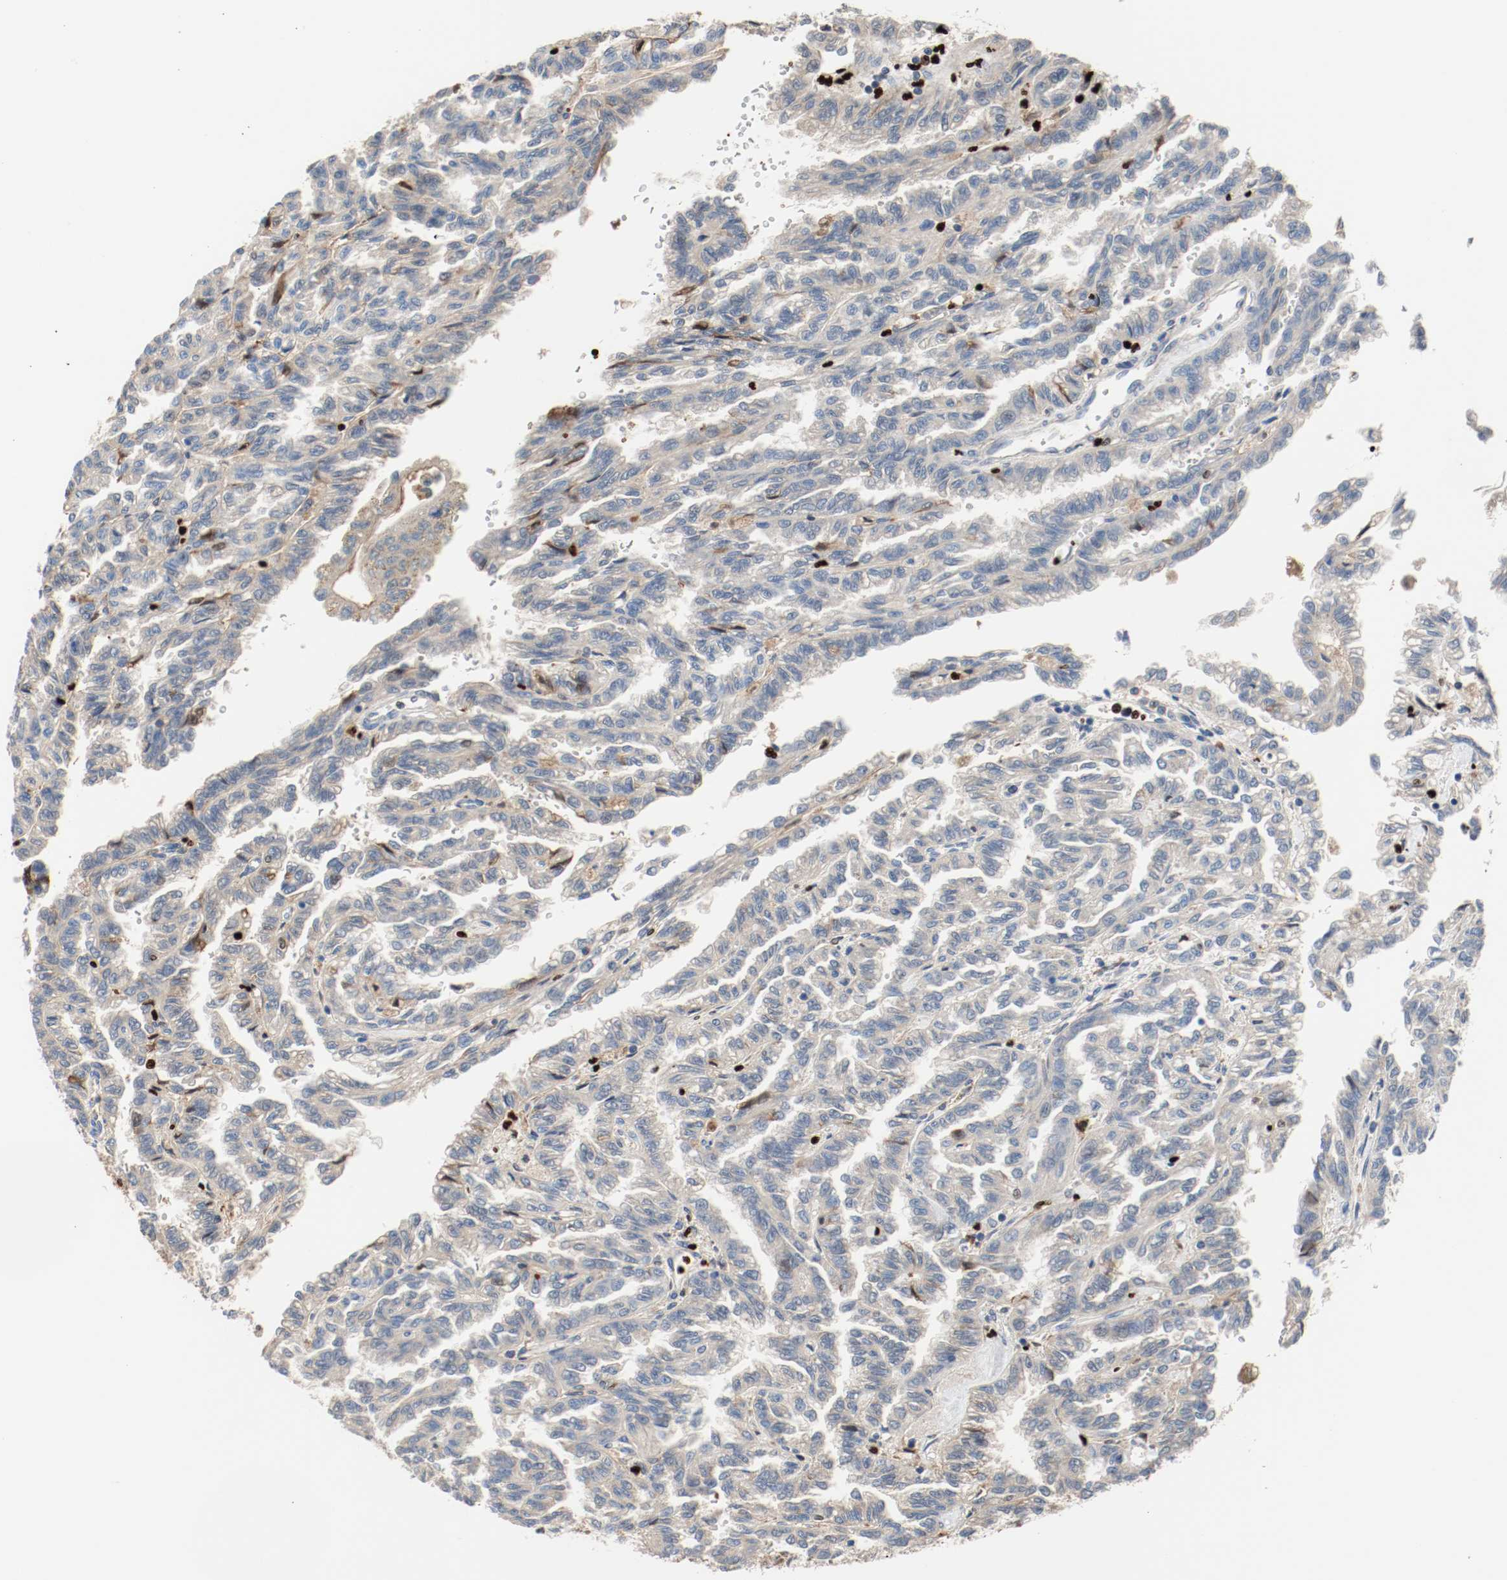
{"staining": {"intensity": "negative", "quantity": "none", "location": "none"}, "tissue": "renal cancer", "cell_type": "Tumor cells", "image_type": "cancer", "snomed": [{"axis": "morphology", "description": "Inflammation, NOS"}, {"axis": "morphology", "description": "Adenocarcinoma, NOS"}, {"axis": "topography", "description": "Kidney"}], "caption": "DAB (3,3'-diaminobenzidine) immunohistochemical staining of human adenocarcinoma (renal) exhibits no significant expression in tumor cells.", "gene": "BLK", "patient": {"sex": "male", "age": 68}}